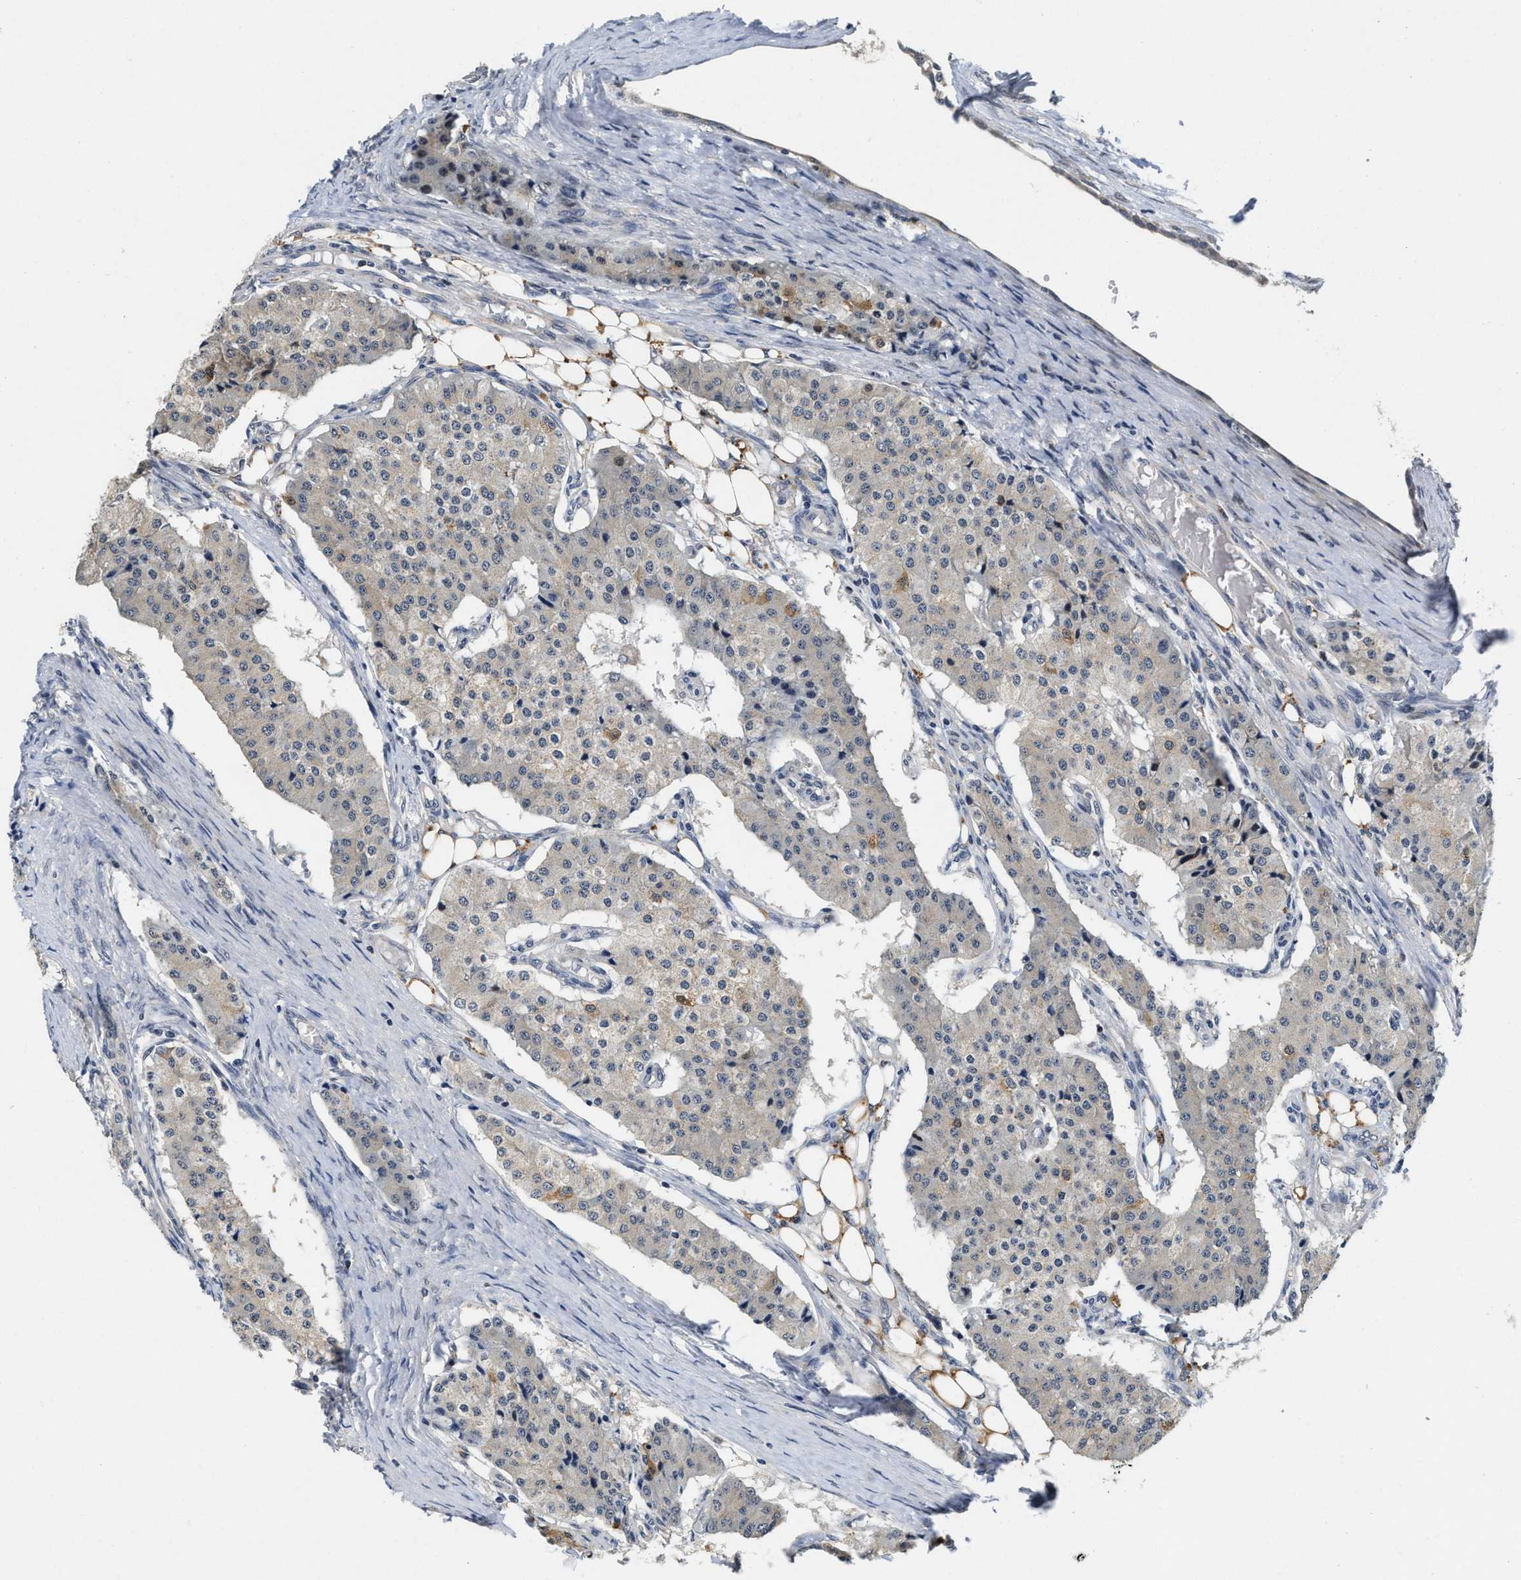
{"staining": {"intensity": "moderate", "quantity": "<25%", "location": "cytoplasmic/membranous"}, "tissue": "carcinoid", "cell_type": "Tumor cells", "image_type": "cancer", "snomed": [{"axis": "morphology", "description": "Carcinoid, malignant, NOS"}, {"axis": "topography", "description": "Colon"}], "caption": "A photomicrograph showing moderate cytoplasmic/membranous positivity in about <25% of tumor cells in carcinoid (malignant), as visualized by brown immunohistochemical staining.", "gene": "SCYL2", "patient": {"sex": "female", "age": 52}}